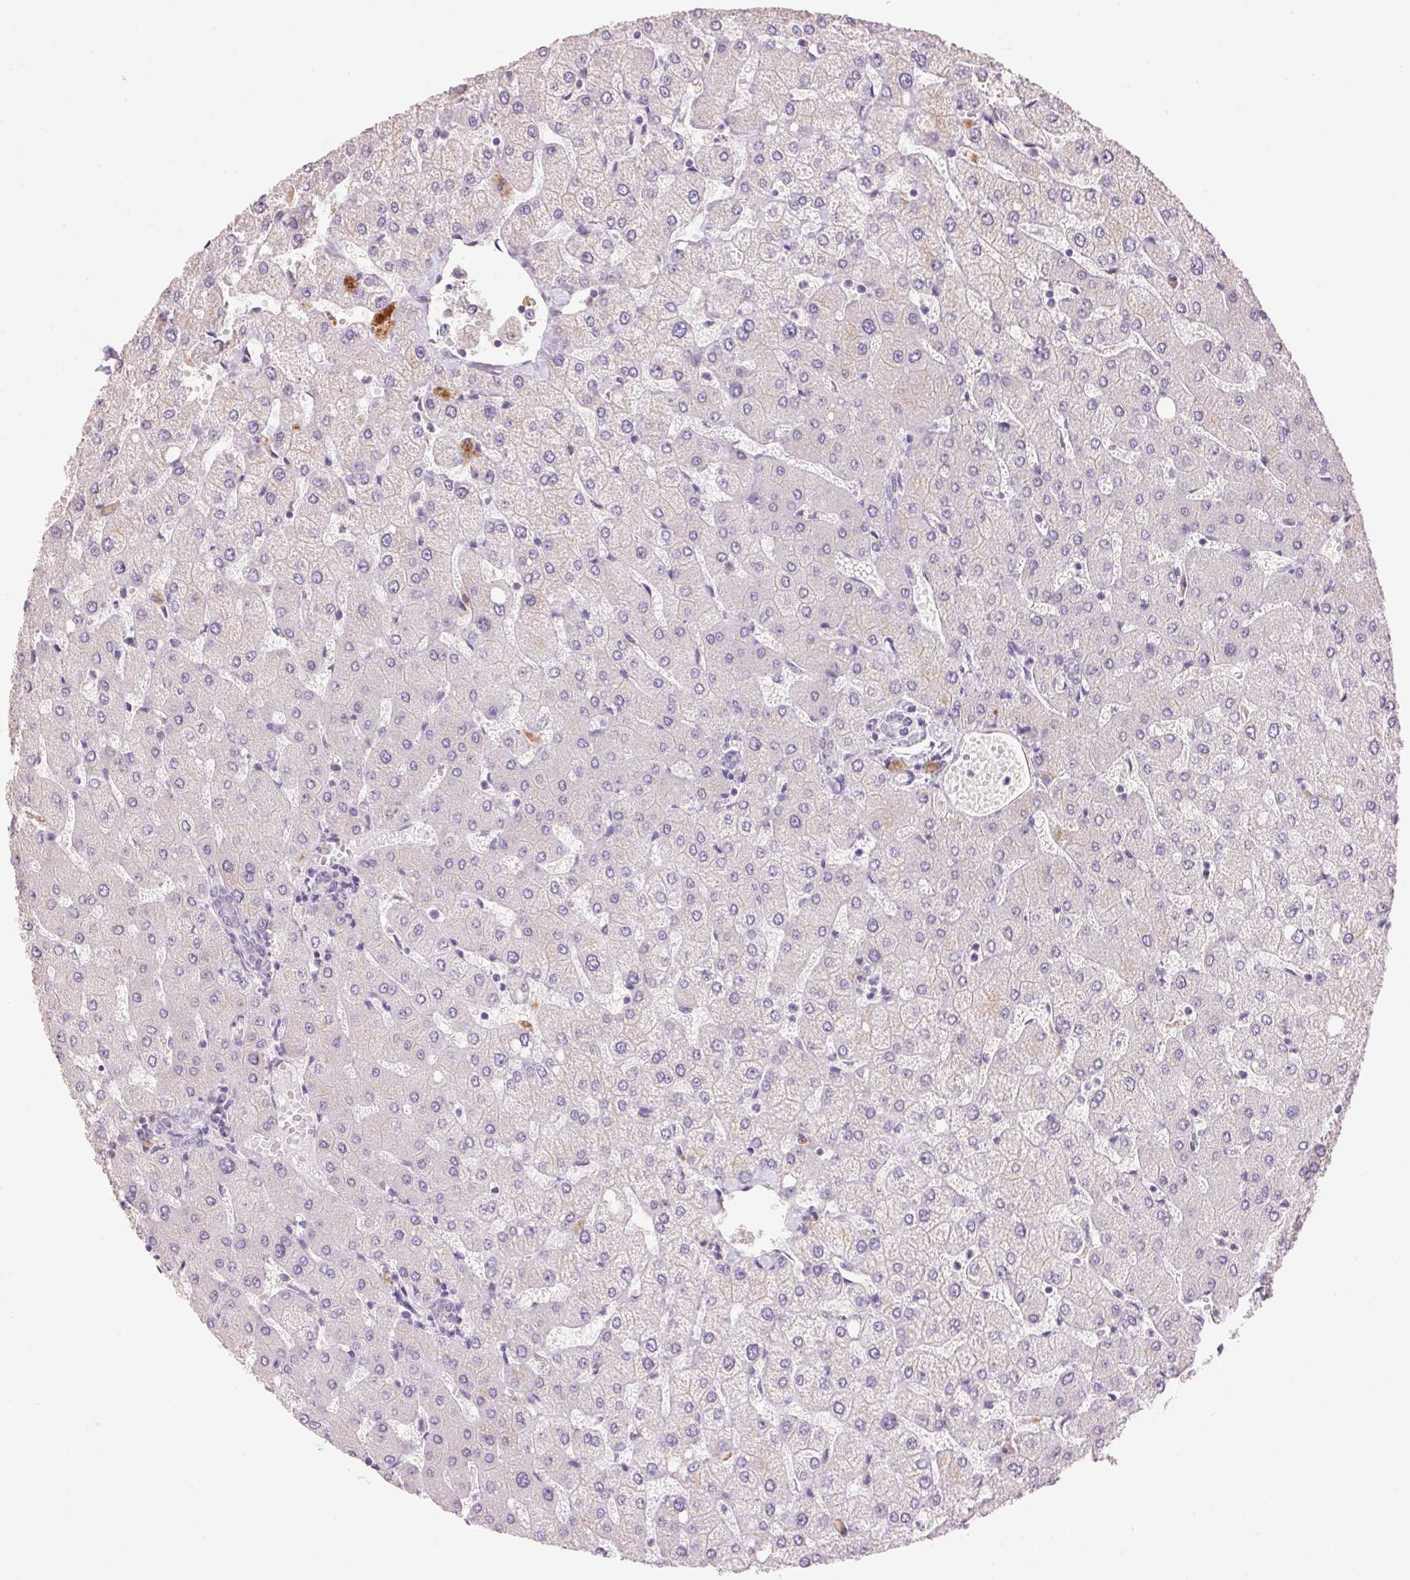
{"staining": {"intensity": "negative", "quantity": "none", "location": "none"}, "tissue": "liver", "cell_type": "Cholangiocytes", "image_type": "normal", "snomed": [{"axis": "morphology", "description": "Normal tissue, NOS"}, {"axis": "topography", "description": "Liver"}], "caption": "Human liver stained for a protein using immunohistochemistry (IHC) demonstrates no expression in cholangiocytes.", "gene": "LYZL6", "patient": {"sex": "female", "age": 54}}